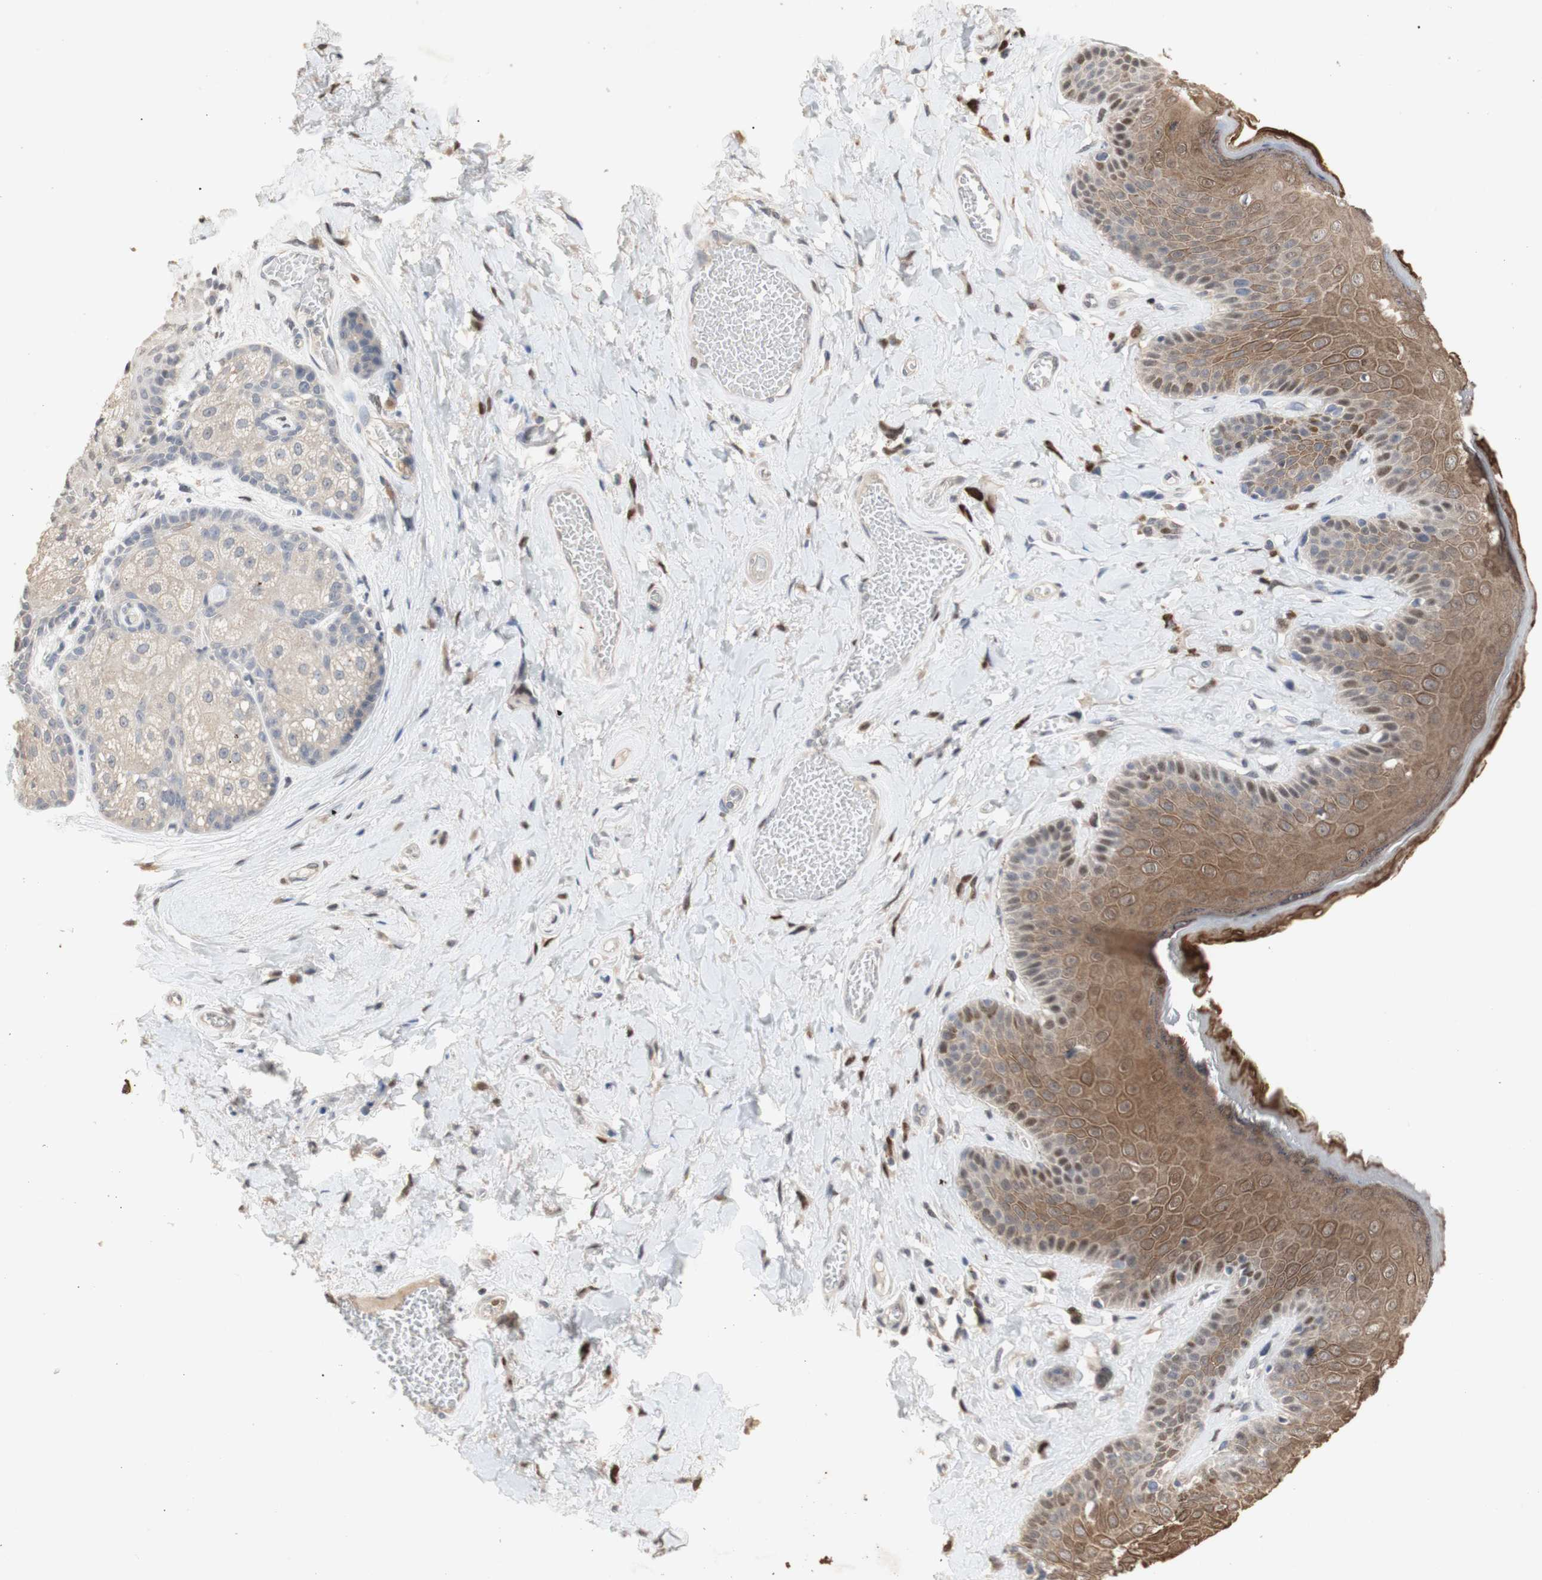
{"staining": {"intensity": "moderate", "quantity": ">75%", "location": "cytoplasmic/membranous,nuclear"}, "tissue": "skin", "cell_type": "Epidermal cells", "image_type": "normal", "snomed": [{"axis": "morphology", "description": "Normal tissue, NOS"}, {"axis": "topography", "description": "Anal"}], "caption": "A medium amount of moderate cytoplasmic/membranous,nuclear expression is seen in approximately >75% of epidermal cells in unremarkable skin.", "gene": "FOSB", "patient": {"sex": "male", "age": 69}}